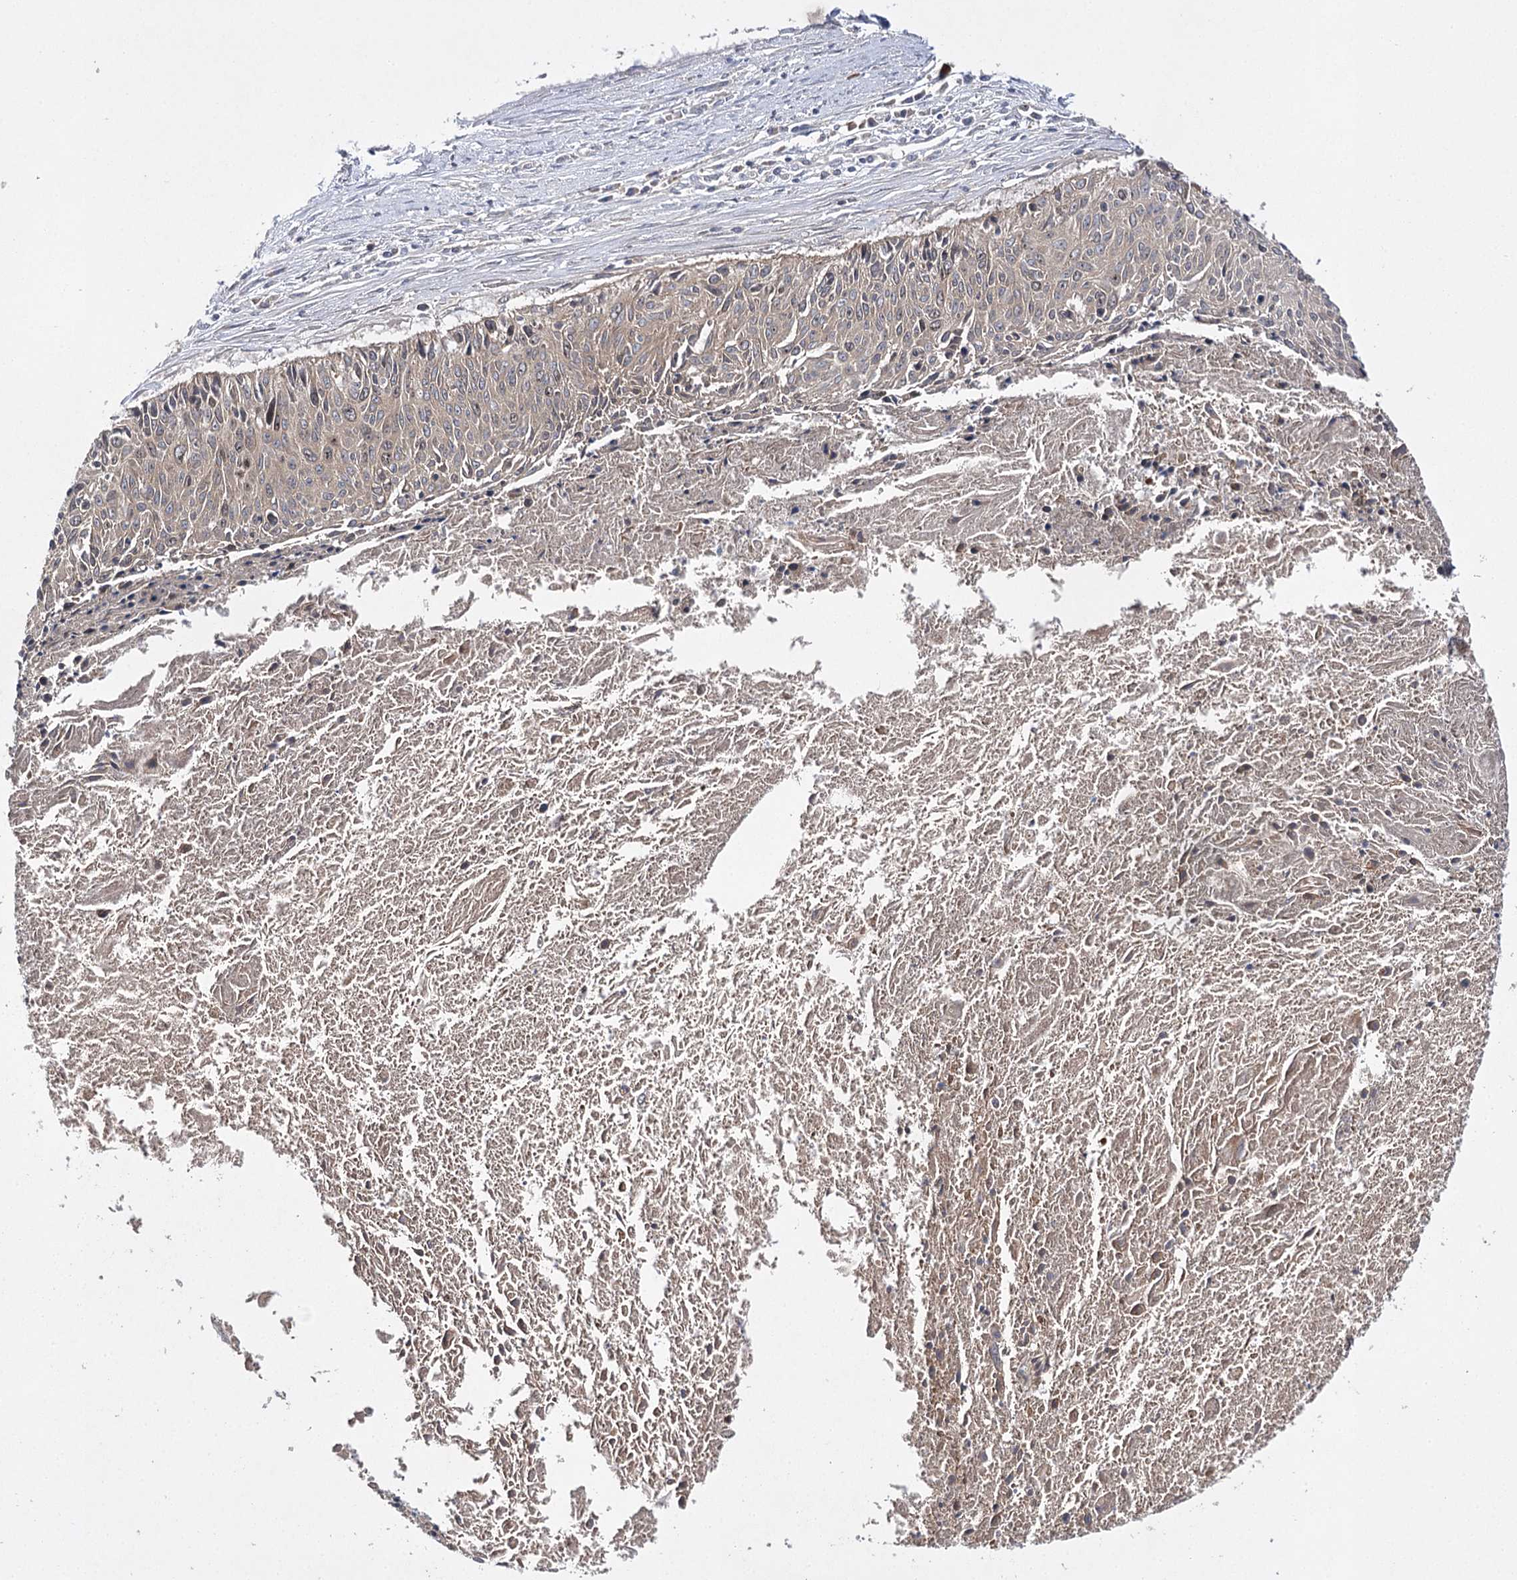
{"staining": {"intensity": "weak", "quantity": "25%-75%", "location": "cytoplasmic/membranous"}, "tissue": "cervical cancer", "cell_type": "Tumor cells", "image_type": "cancer", "snomed": [{"axis": "morphology", "description": "Squamous cell carcinoma, NOS"}, {"axis": "topography", "description": "Cervix"}], "caption": "Immunohistochemistry image of human cervical cancer (squamous cell carcinoma) stained for a protein (brown), which shows low levels of weak cytoplasmic/membranous staining in about 25%-75% of tumor cells.", "gene": "BCR", "patient": {"sex": "female", "age": 55}}